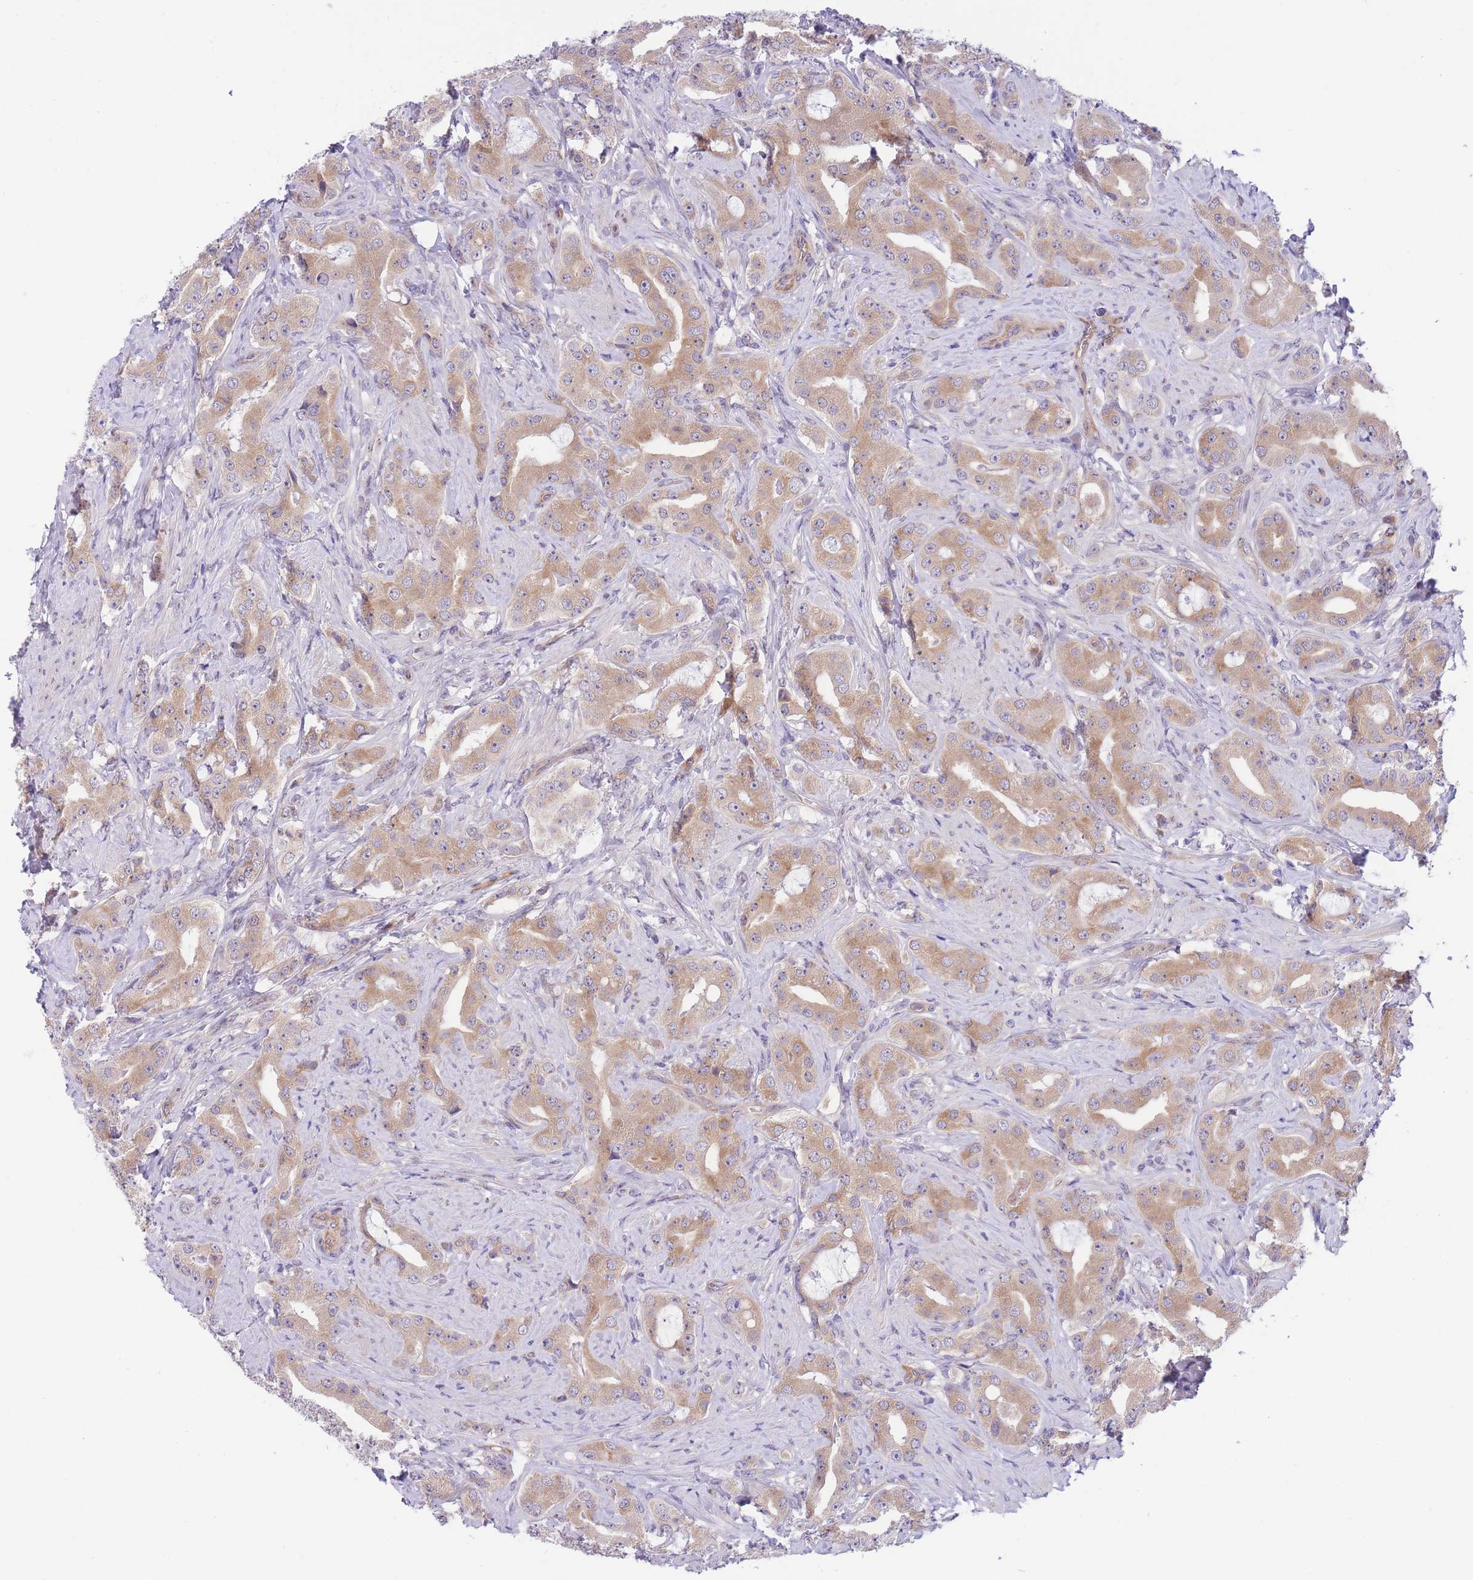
{"staining": {"intensity": "moderate", "quantity": ">75%", "location": "cytoplasmic/membranous"}, "tissue": "prostate cancer", "cell_type": "Tumor cells", "image_type": "cancer", "snomed": [{"axis": "morphology", "description": "Adenocarcinoma, High grade"}, {"axis": "topography", "description": "Prostate"}], "caption": "Tumor cells show medium levels of moderate cytoplasmic/membranous staining in approximately >75% of cells in human prostate cancer (high-grade adenocarcinoma).", "gene": "WWOX", "patient": {"sex": "male", "age": 63}}